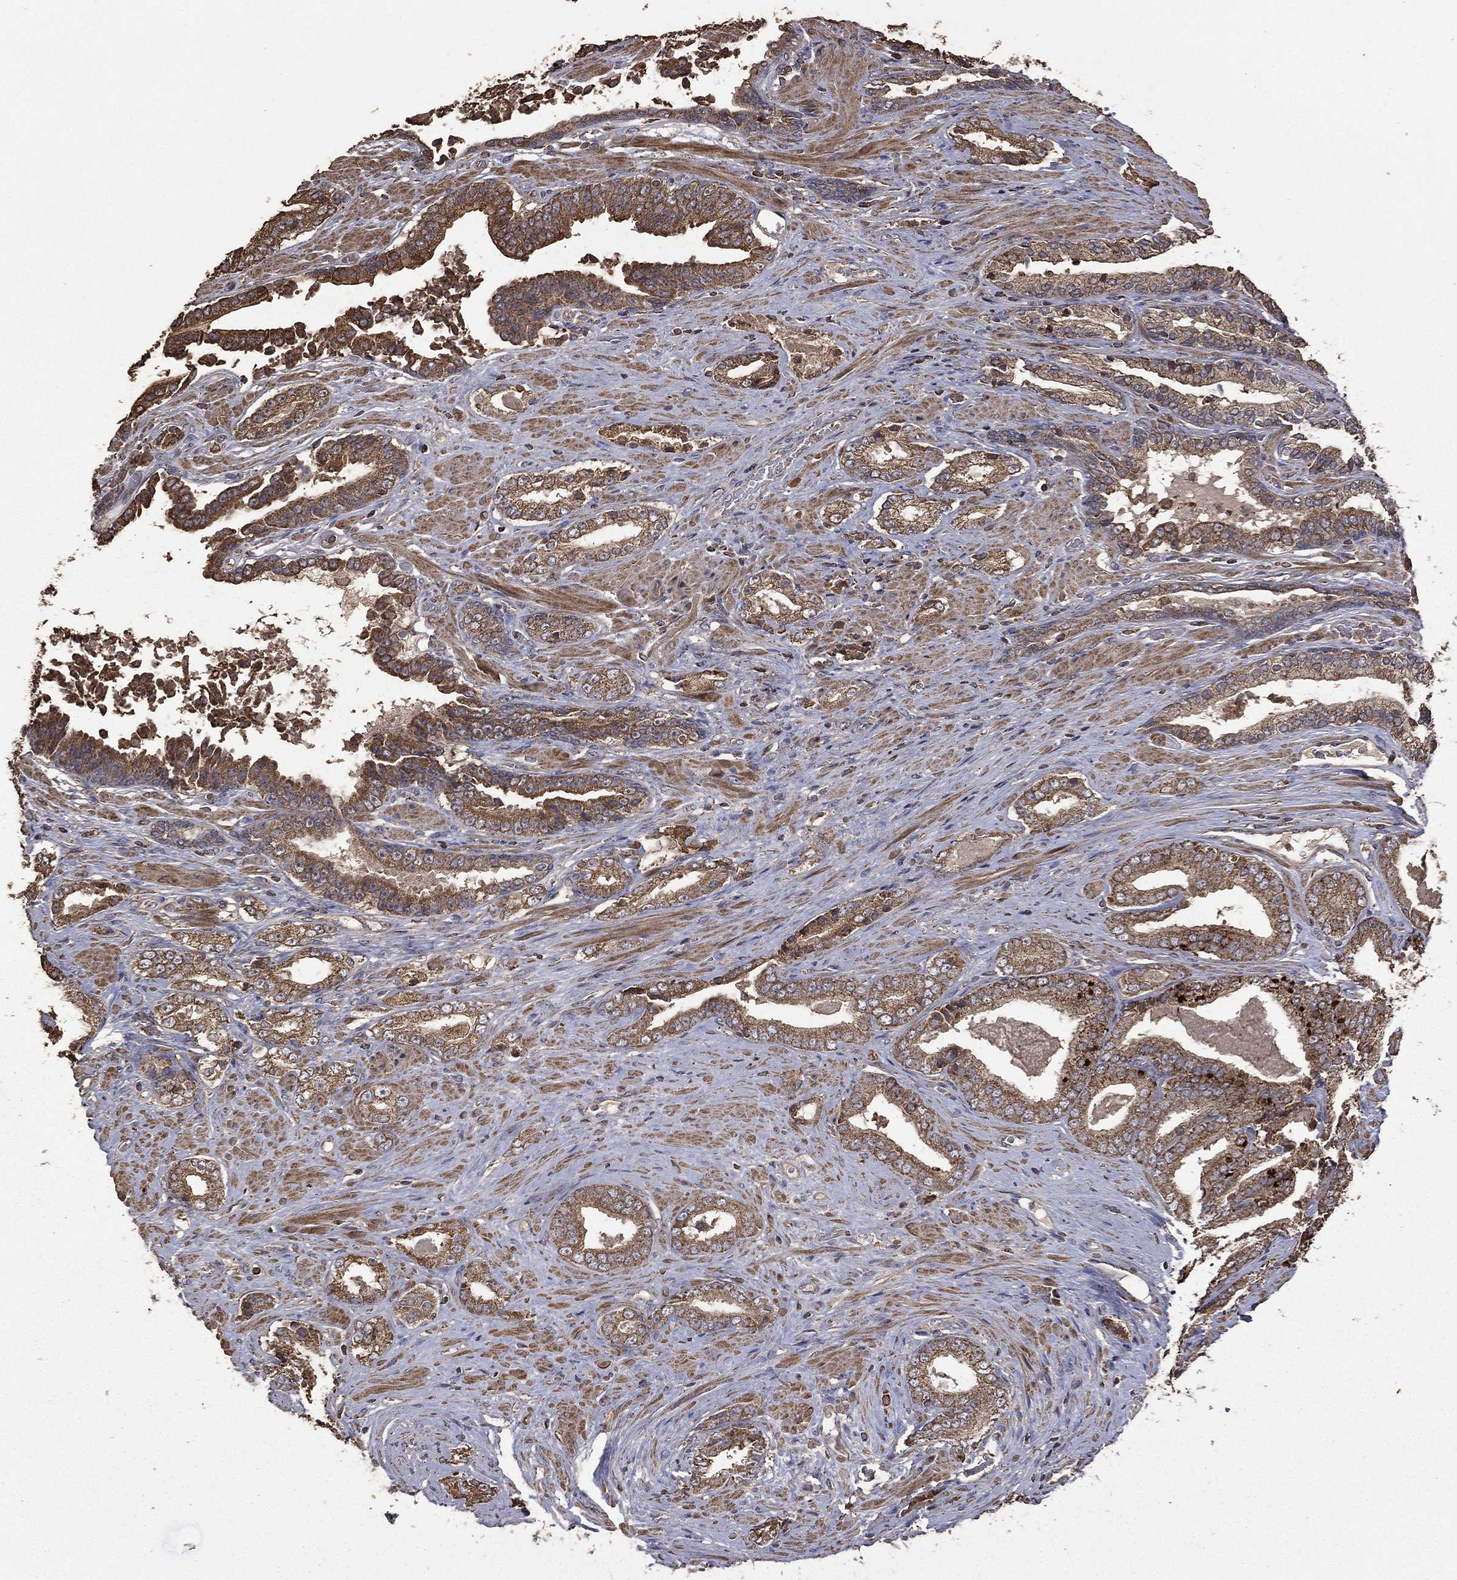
{"staining": {"intensity": "moderate", "quantity": ">75%", "location": "cytoplasmic/membranous"}, "tissue": "prostate cancer", "cell_type": "Tumor cells", "image_type": "cancer", "snomed": [{"axis": "morphology", "description": "Adenocarcinoma, Low grade"}, {"axis": "topography", "description": "Prostate and seminal vesicle, NOS"}], "caption": "Immunohistochemistry photomicrograph of prostate cancer (low-grade adenocarcinoma) stained for a protein (brown), which displays medium levels of moderate cytoplasmic/membranous staining in about >75% of tumor cells.", "gene": "METTL27", "patient": {"sex": "male", "age": 61}}